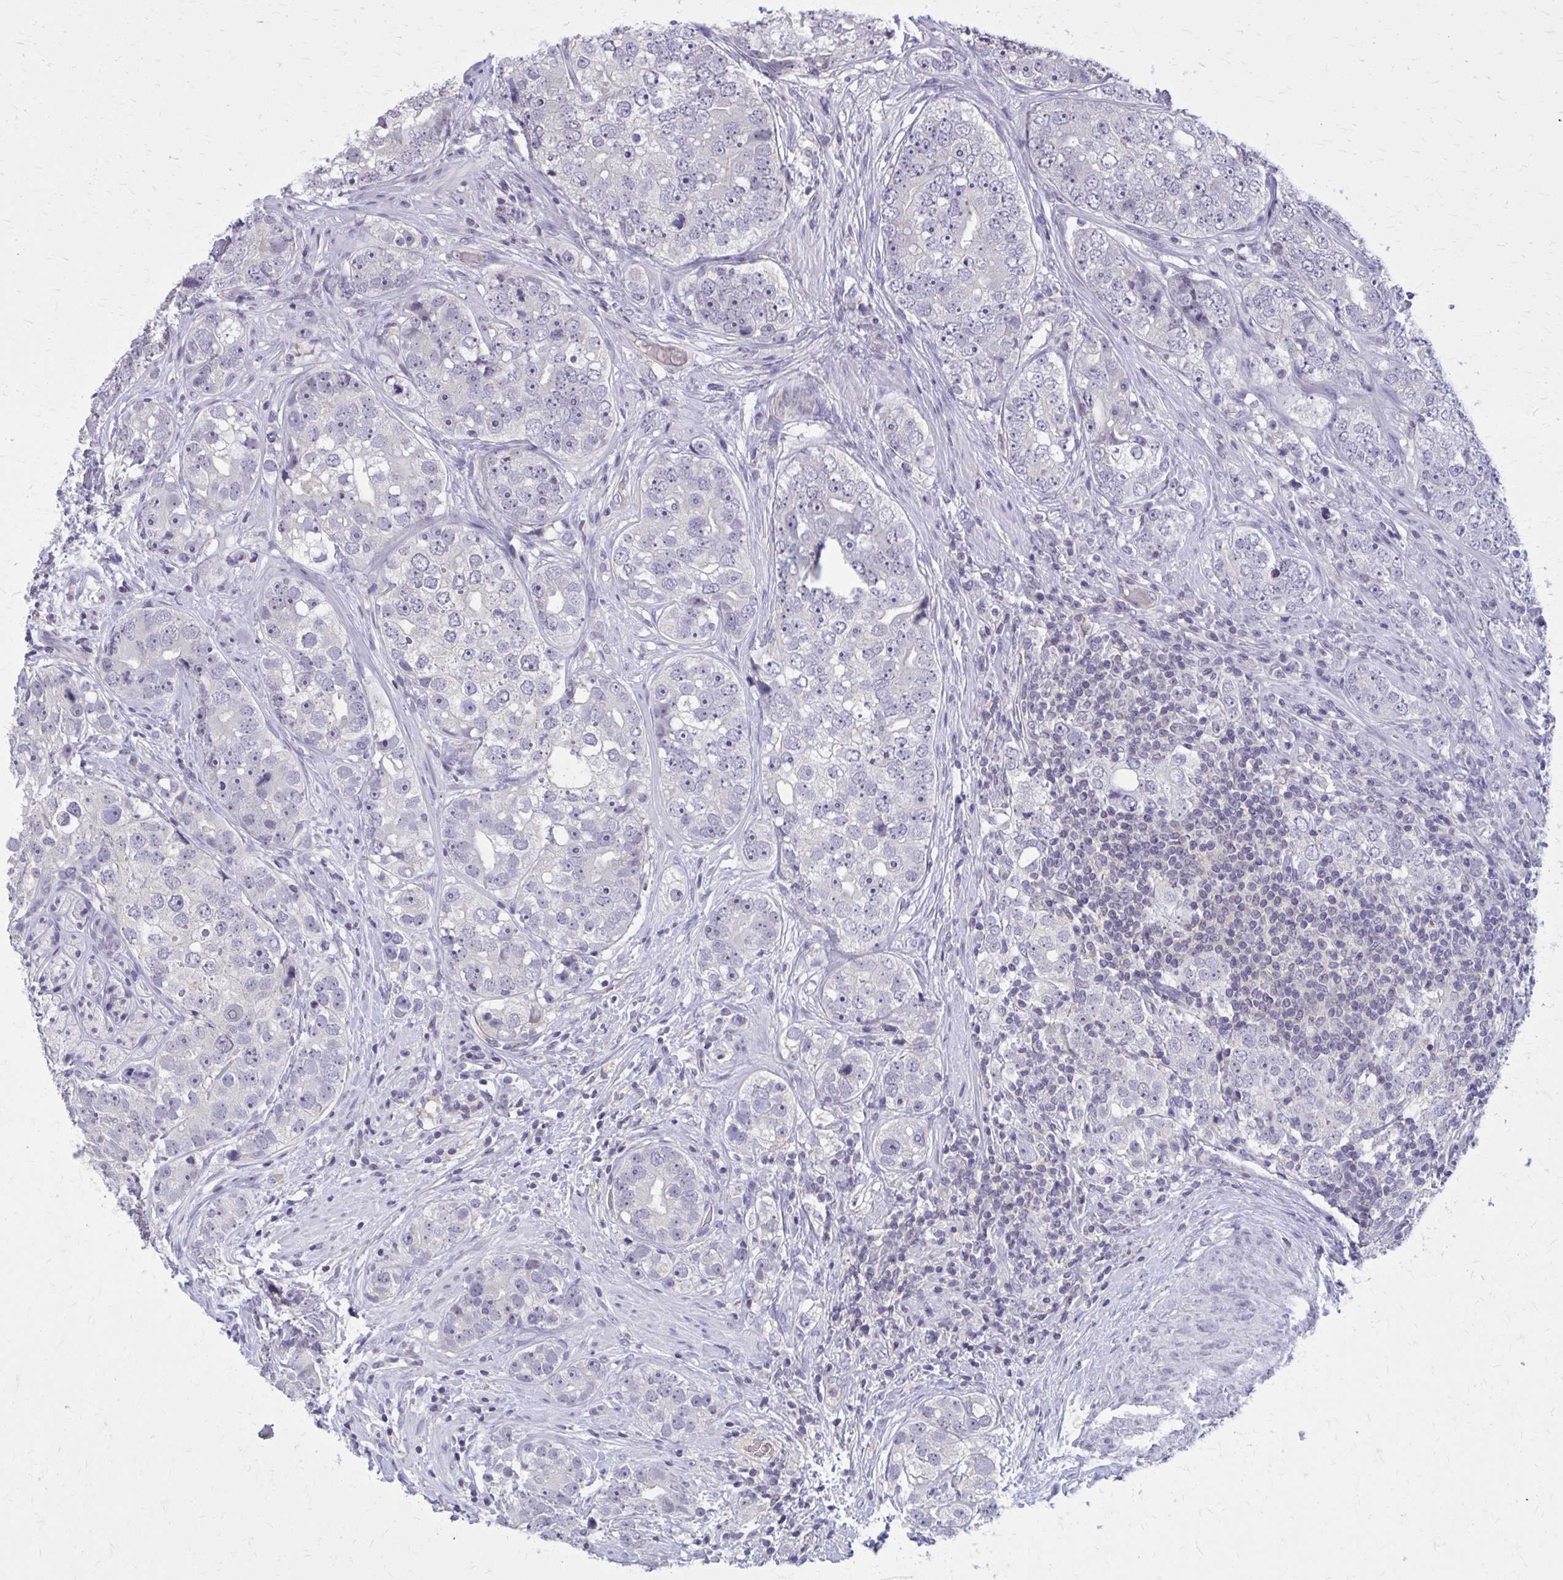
{"staining": {"intensity": "negative", "quantity": "none", "location": "none"}, "tissue": "prostate cancer", "cell_type": "Tumor cells", "image_type": "cancer", "snomed": [{"axis": "morphology", "description": "Adenocarcinoma, High grade"}, {"axis": "topography", "description": "Prostate"}], "caption": "Protein analysis of high-grade adenocarcinoma (prostate) reveals no significant staining in tumor cells. Nuclei are stained in blue.", "gene": "OR4A47", "patient": {"sex": "male", "age": 60}}